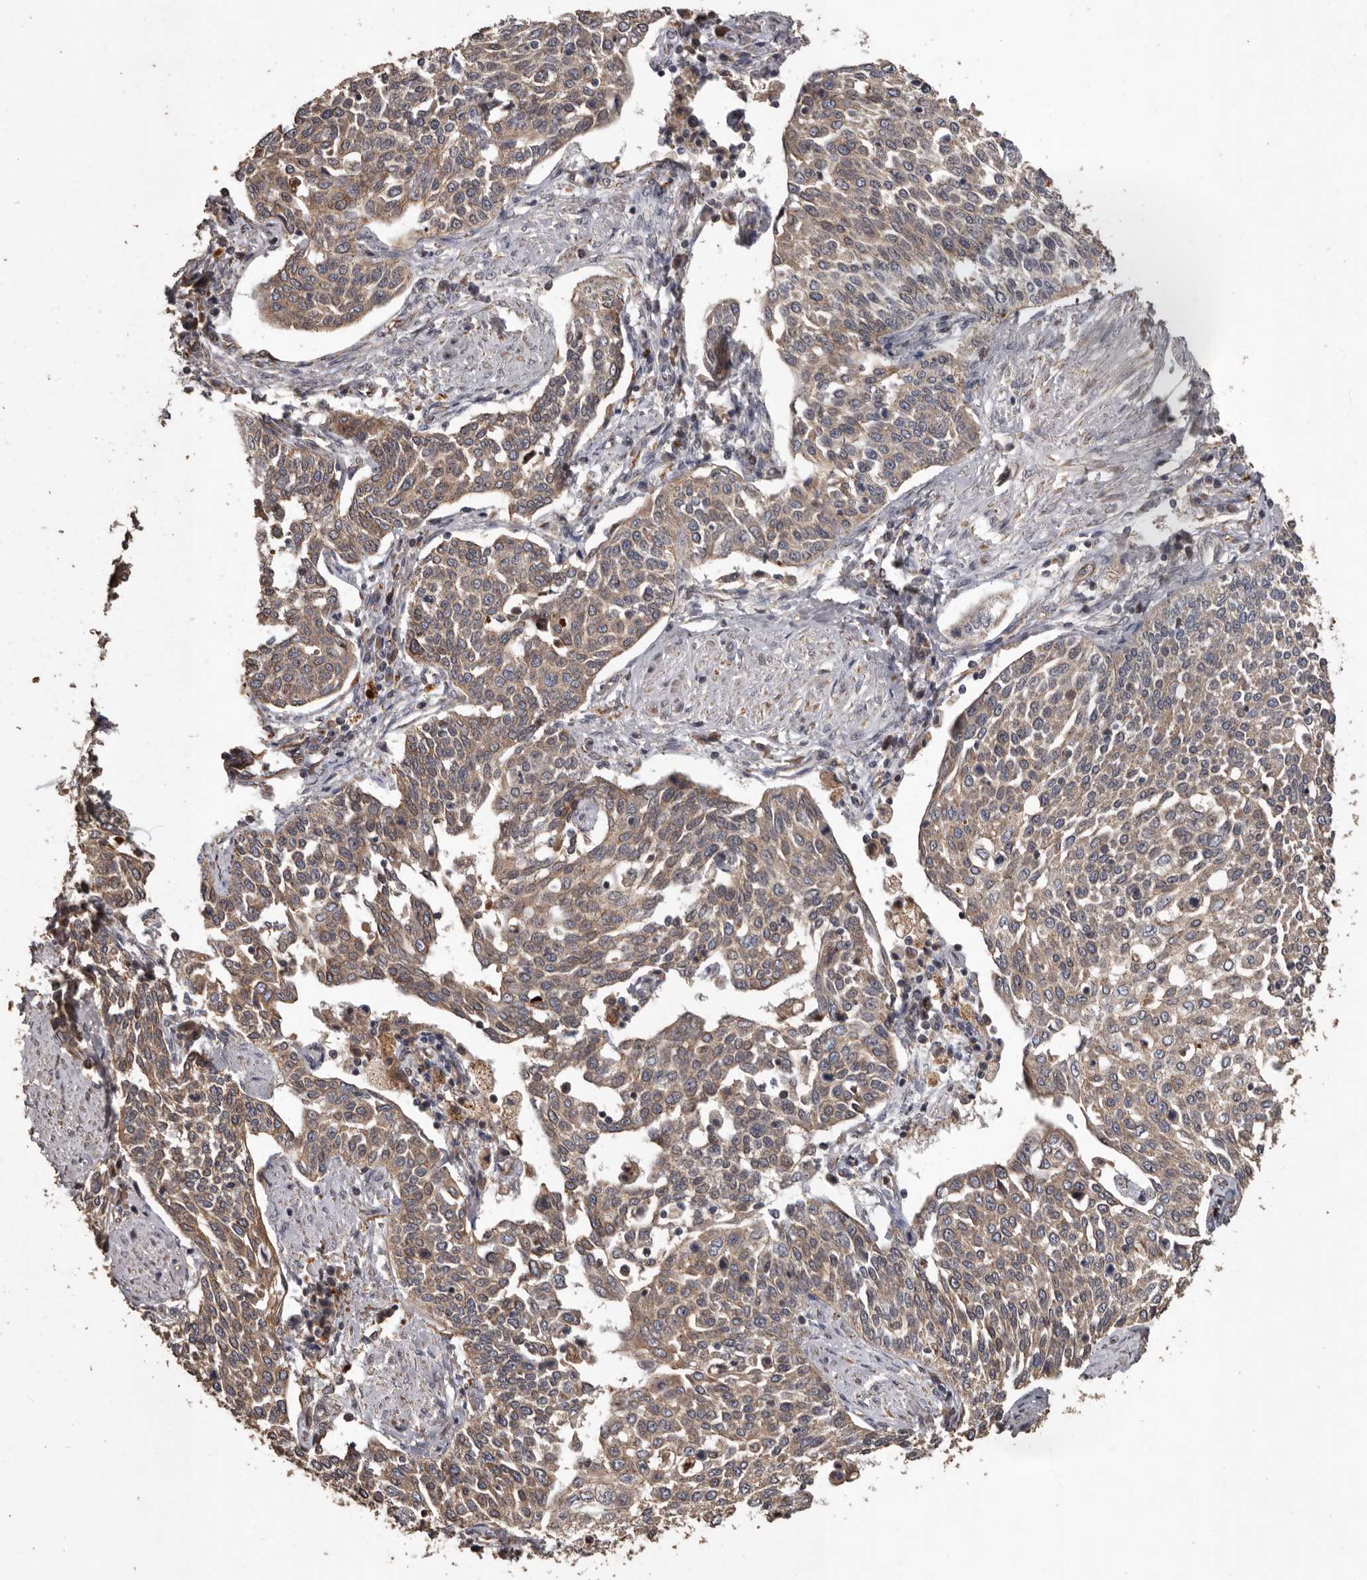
{"staining": {"intensity": "weak", "quantity": ">75%", "location": "cytoplasmic/membranous"}, "tissue": "cervical cancer", "cell_type": "Tumor cells", "image_type": "cancer", "snomed": [{"axis": "morphology", "description": "Squamous cell carcinoma, NOS"}, {"axis": "topography", "description": "Cervix"}], "caption": "This is an image of immunohistochemistry (IHC) staining of cervical cancer, which shows weak positivity in the cytoplasmic/membranous of tumor cells.", "gene": "BRAT1", "patient": {"sex": "female", "age": 34}}